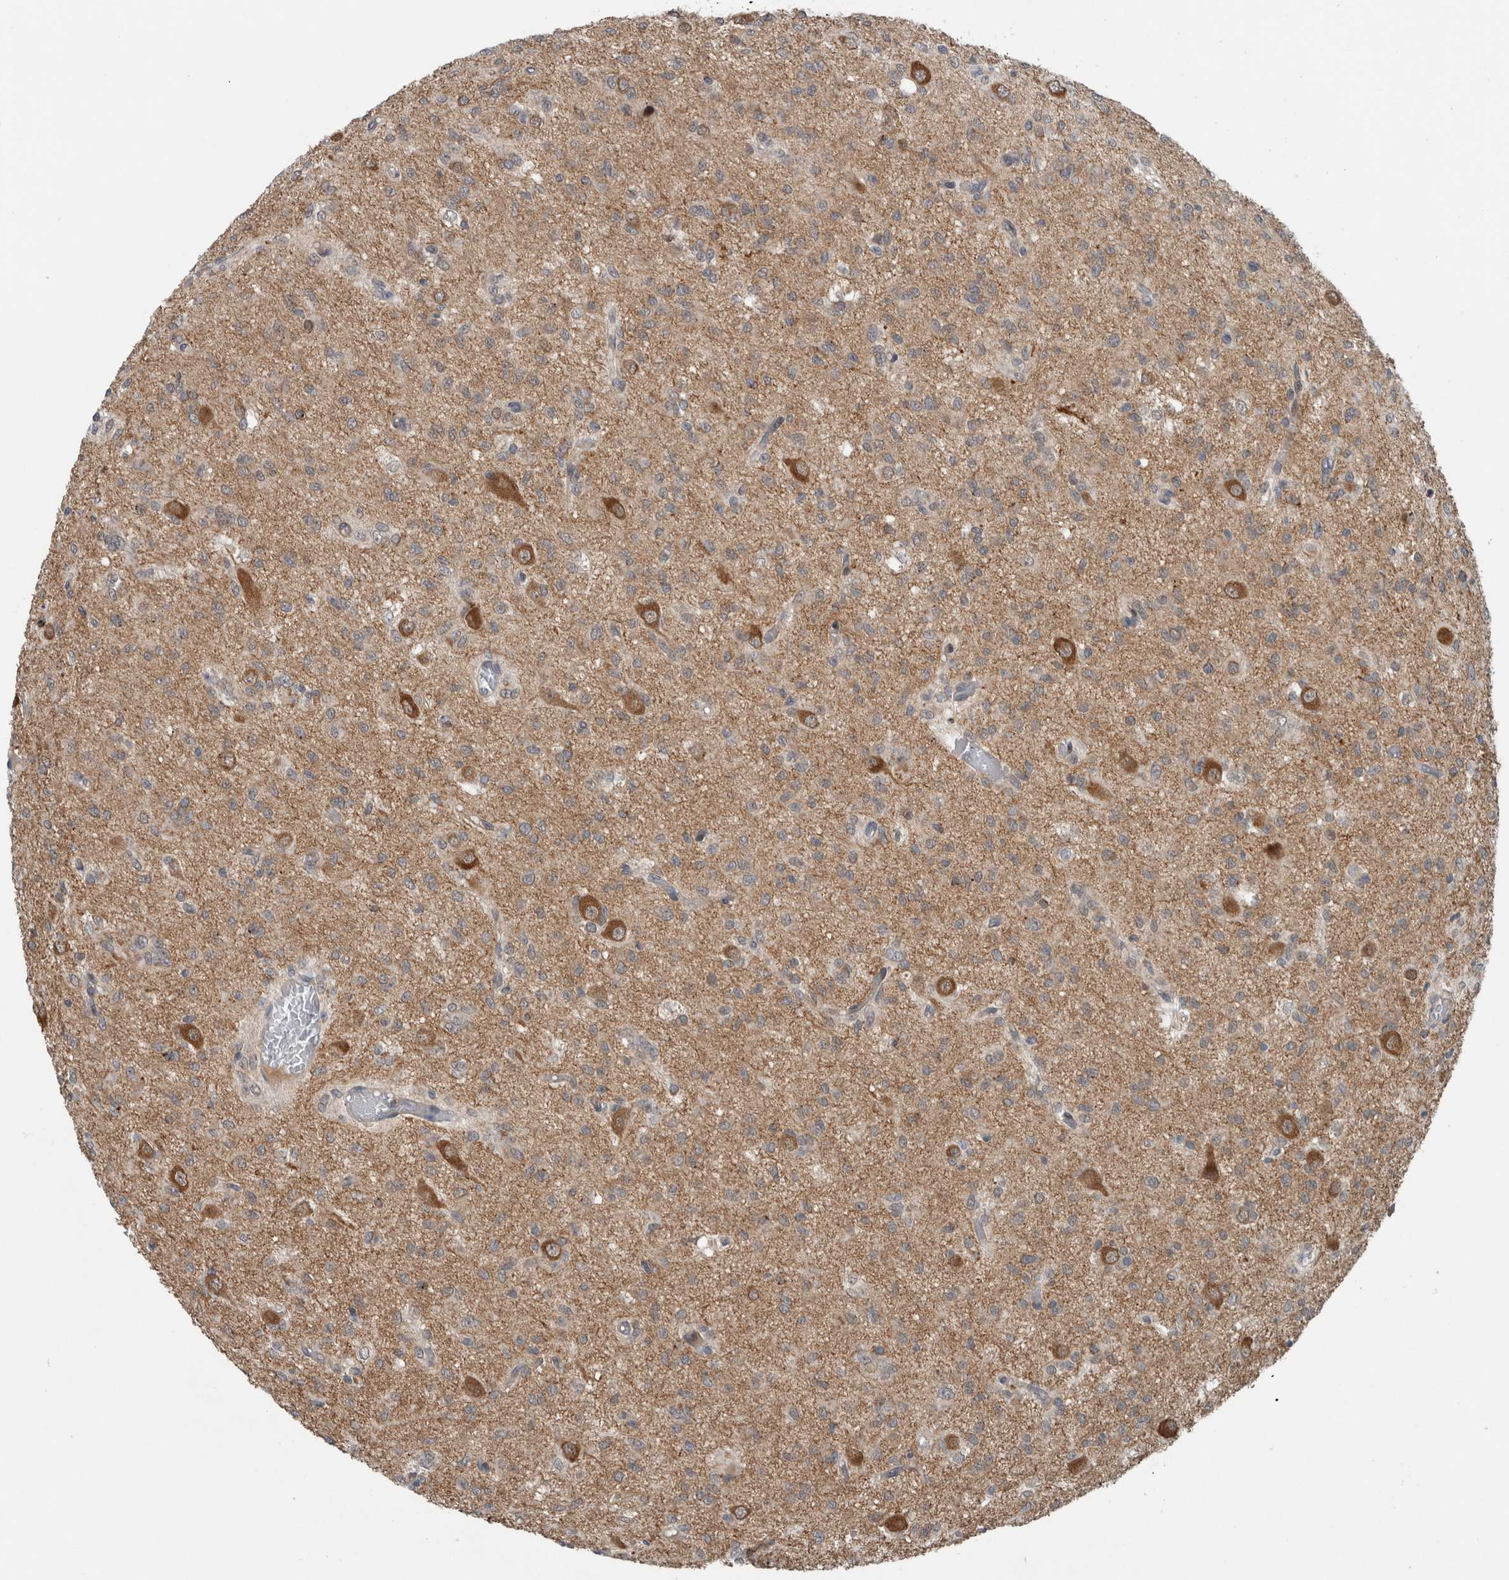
{"staining": {"intensity": "weak", "quantity": ">75%", "location": "cytoplasmic/membranous"}, "tissue": "glioma", "cell_type": "Tumor cells", "image_type": "cancer", "snomed": [{"axis": "morphology", "description": "Glioma, malignant, High grade"}, {"axis": "topography", "description": "Brain"}], "caption": "The immunohistochemical stain shows weak cytoplasmic/membranous expression in tumor cells of malignant glioma (high-grade) tissue.", "gene": "GBA2", "patient": {"sex": "female", "age": 59}}